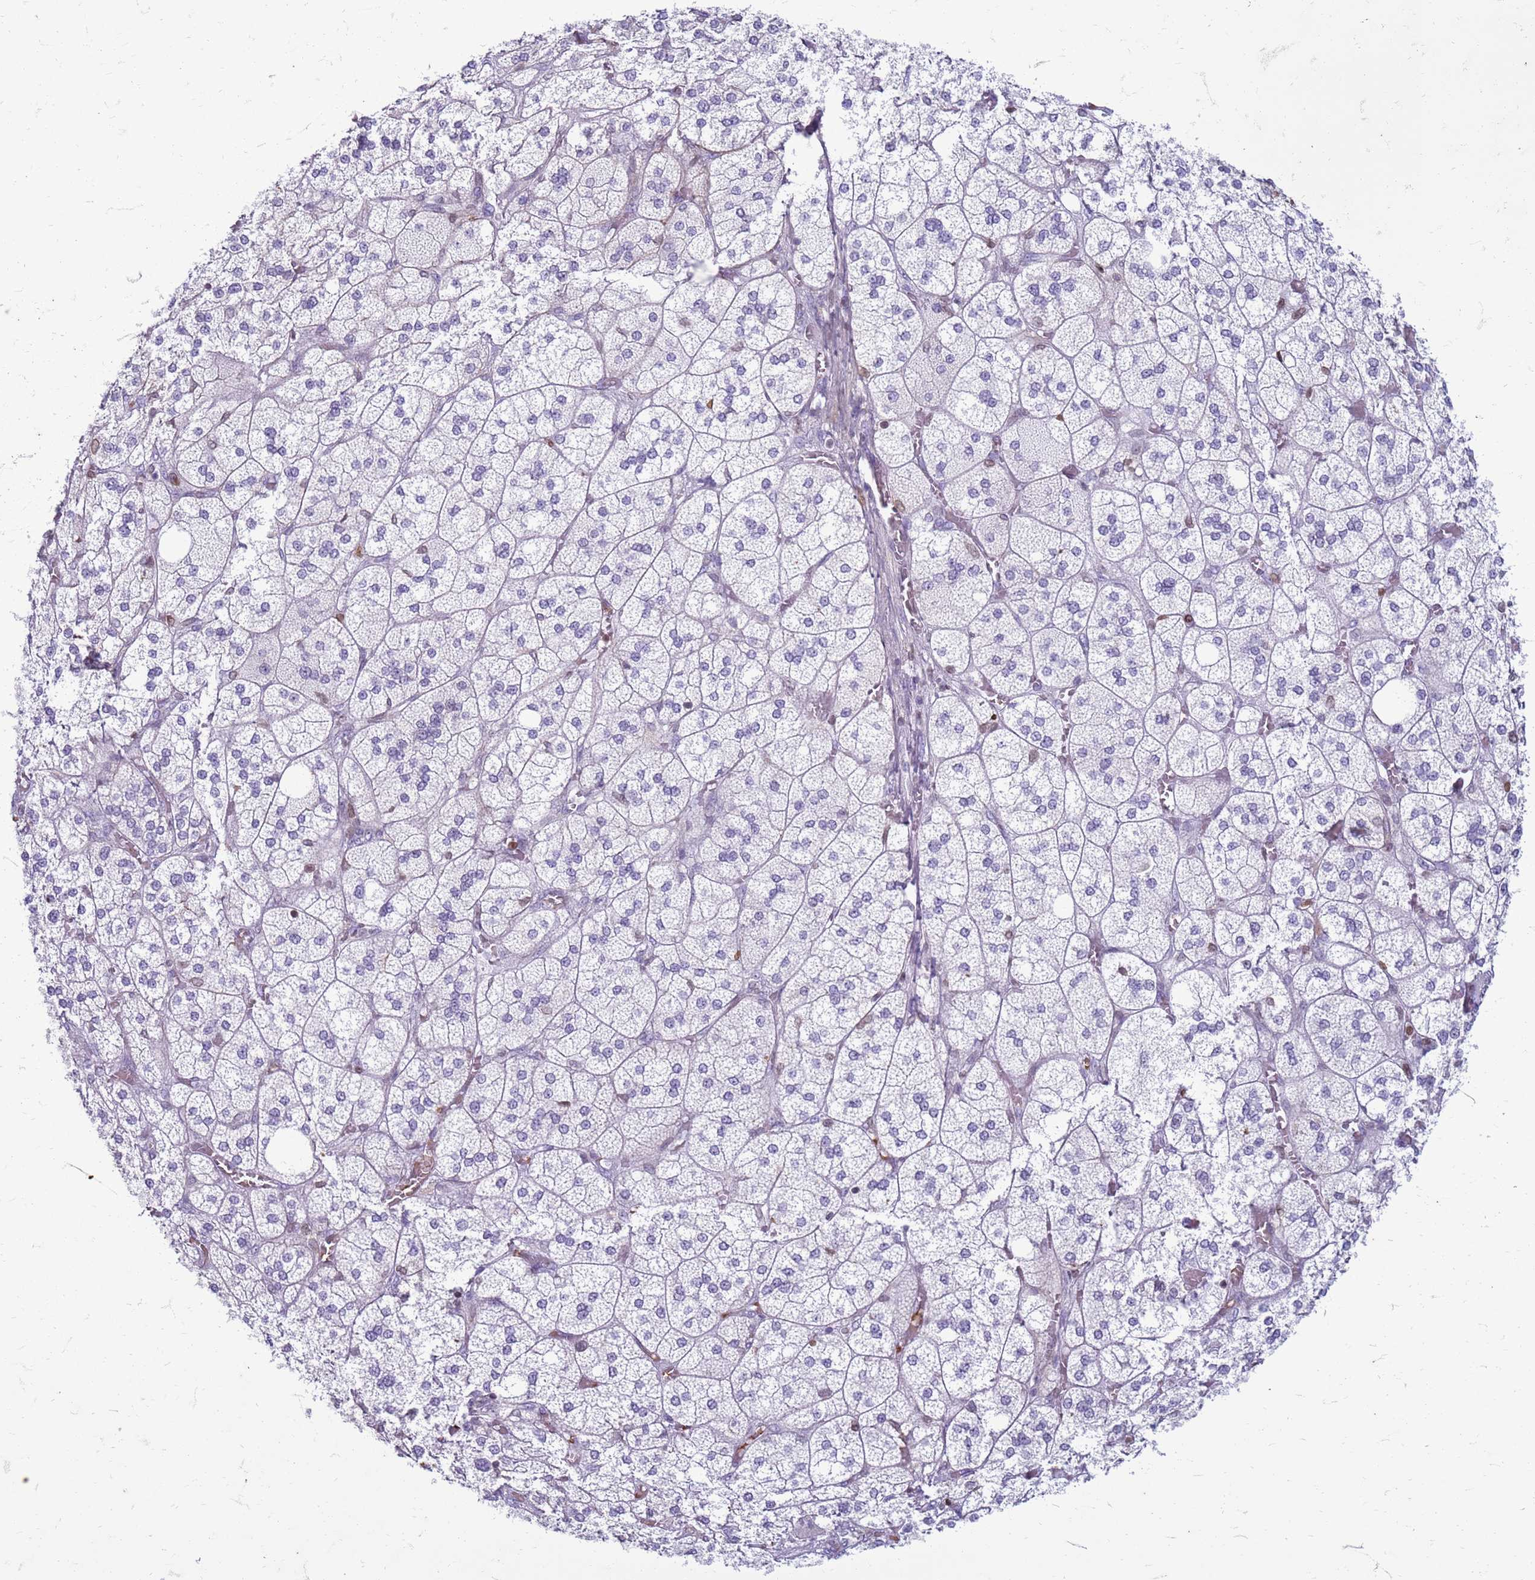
{"staining": {"intensity": "negative", "quantity": "none", "location": "none"}, "tissue": "adrenal gland", "cell_type": "Glandular cells", "image_type": "normal", "snomed": [{"axis": "morphology", "description": "Normal tissue, NOS"}, {"axis": "topography", "description": "Adrenal gland"}], "caption": "This is an immunohistochemistry (IHC) histopathology image of unremarkable human adrenal gland. There is no staining in glandular cells.", "gene": "METTL25B", "patient": {"sex": "male", "age": 61}}